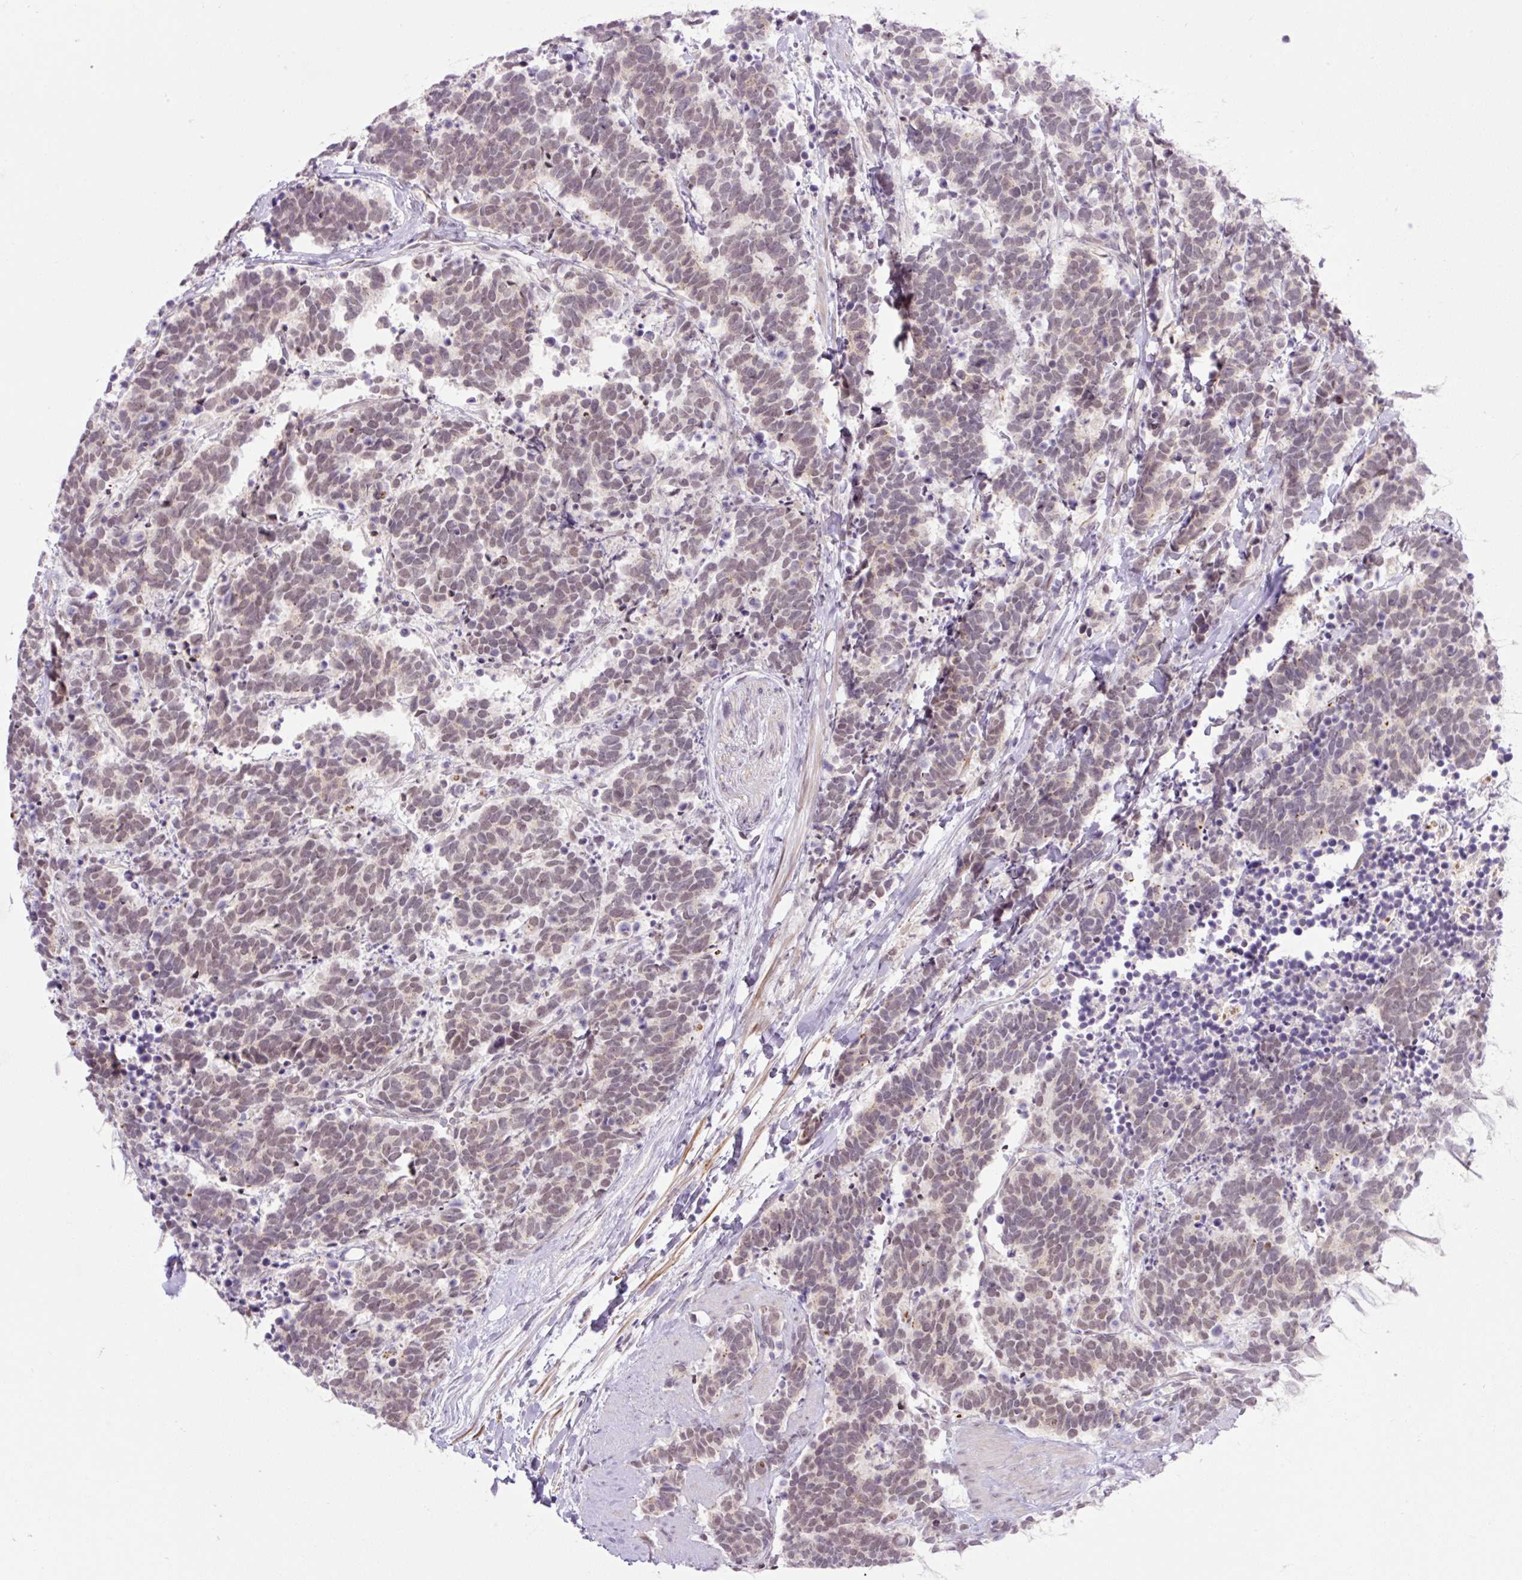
{"staining": {"intensity": "weak", "quantity": "25%-75%", "location": "cytoplasmic/membranous"}, "tissue": "carcinoid", "cell_type": "Tumor cells", "image_type": "cancer", "snomed": [{"axis": "morphology", "description": "Carcinoma, NOS"}, {"axis": "morphology", "description": "Carcinoid, malignant, NOS"}, {"axis": "topography", "description": "Prostate"}], "caption": "Approximately 25%-75% of tumor cells in carcinoid (malignant) show weak cytoplasmic/membranous protein staining as visualized by brown immunohistochemical staining.", "gene": "ICE1", "patient": {"sex": "male", "age": 57}}